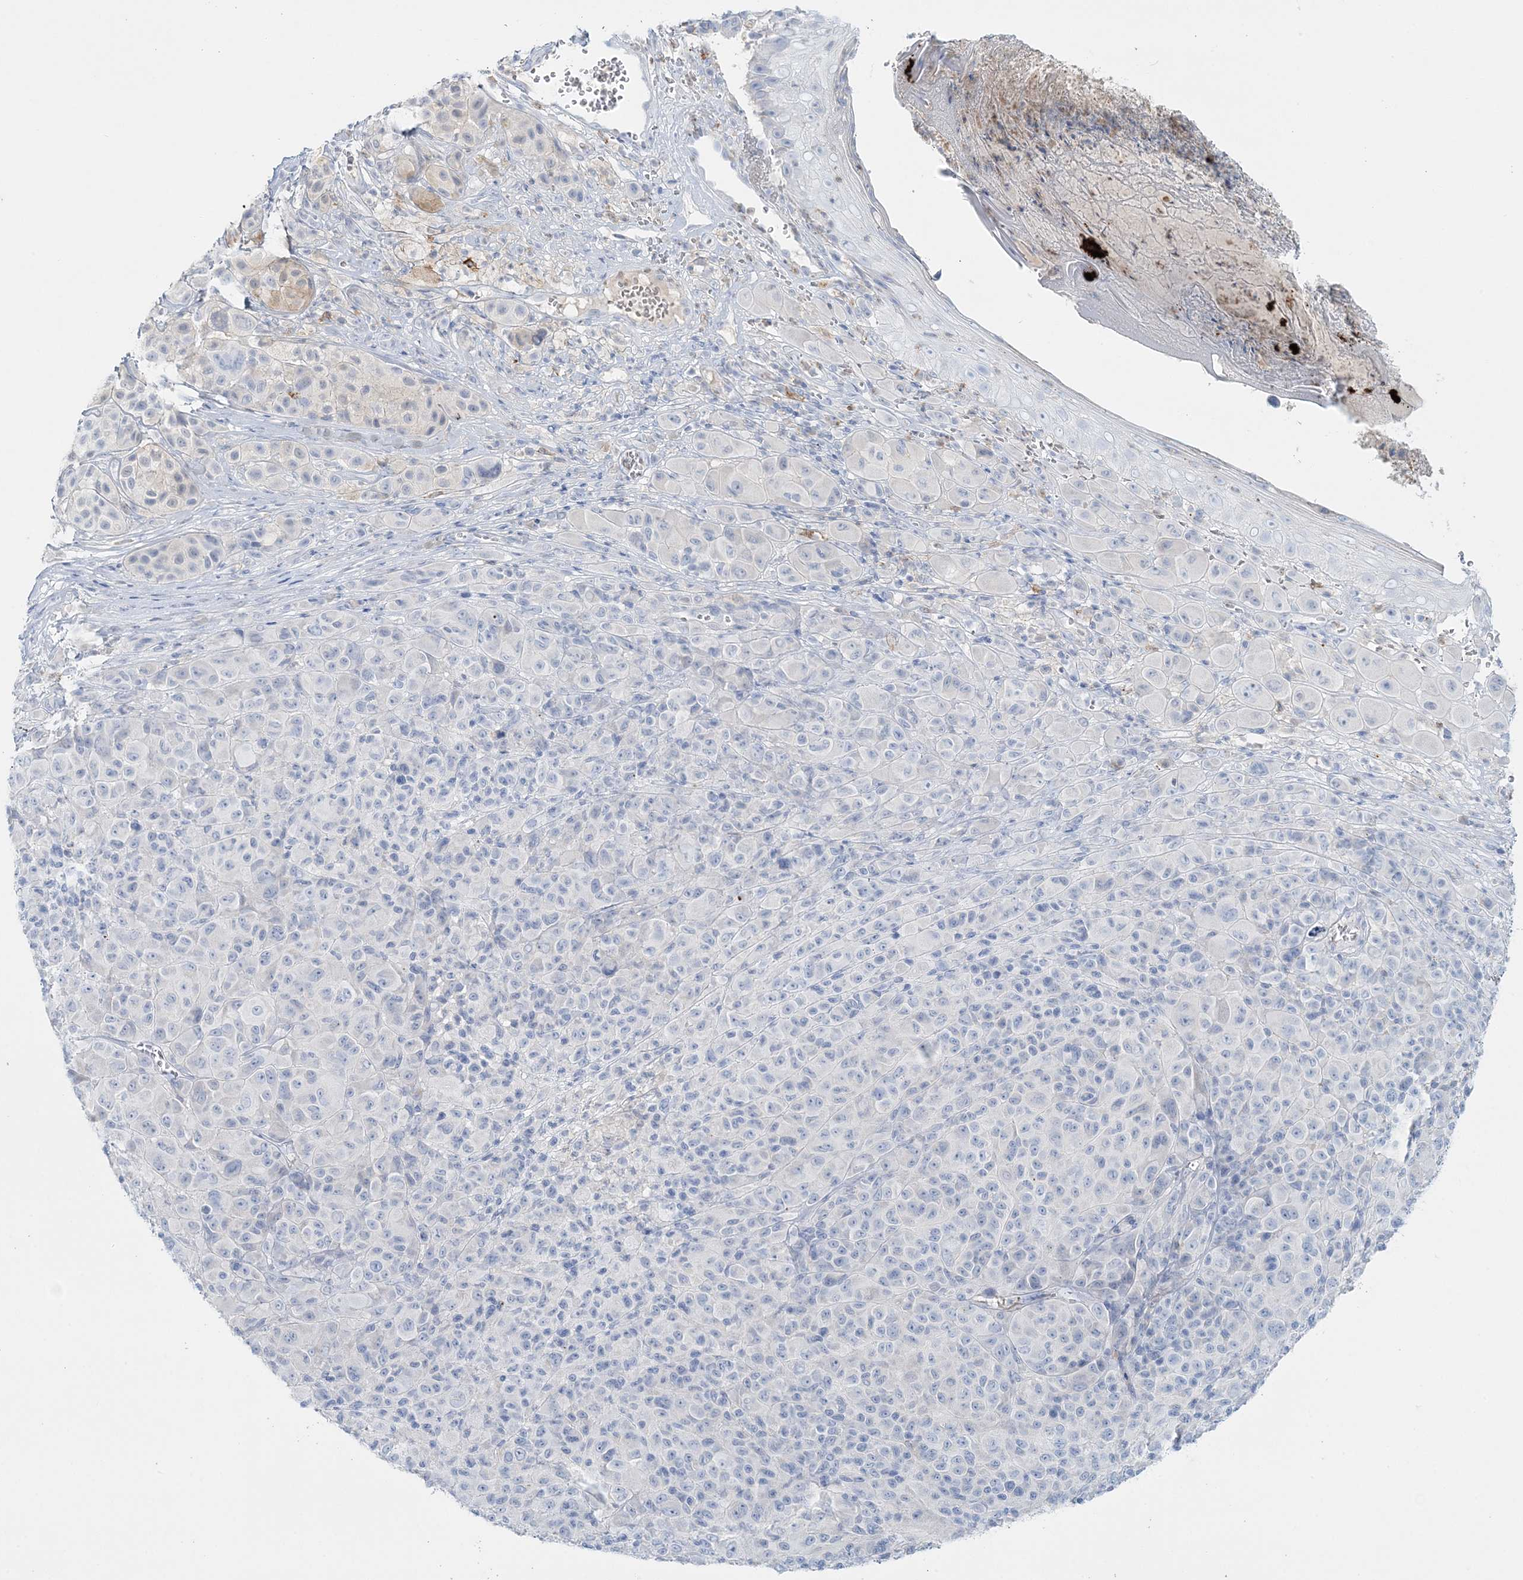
{"staining": {"intensity": "negative", "quantity": "none", "location": "none"}, "tissue": "melanoma", "cell_type": "Tumor cells", "image_type": "cancer", "snomed": [{"axis": "morphology", "description": "Malignant melanoma, NOS"}, {"axis": "topography", "description": "Skin of trunk"}], "caption": "Immunohistochemistry (IHC) of human malignant melanoma displays no expression in tumor cells.", "gene": "WDSUB1", "patient": {"sex": "male", "age": 71}}